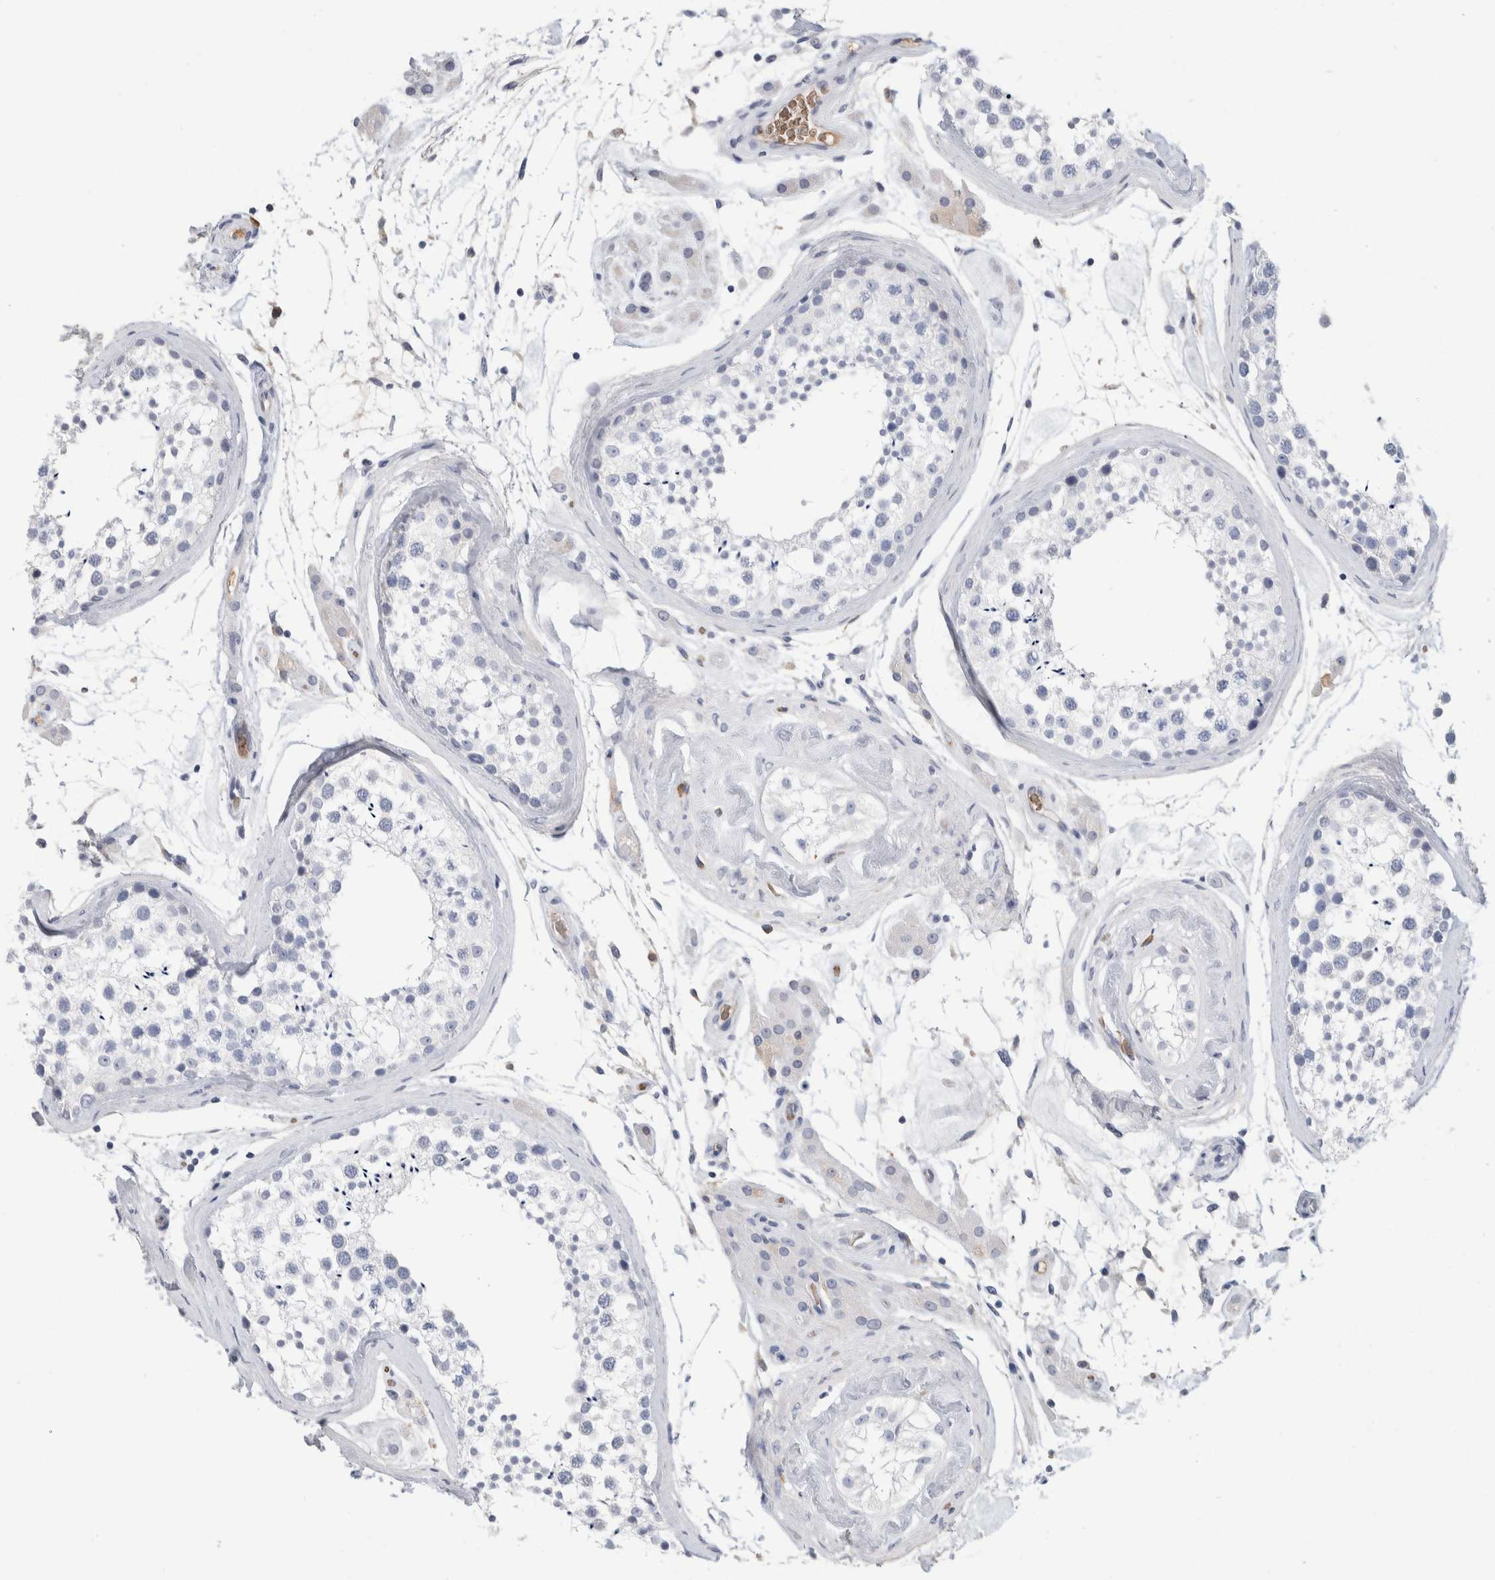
{"staining": {"intensity": "negative", "quantity": "none", "location": "none"}, "tissue": "testis", "cell_type": "Cells in seminiferous ducts", "image_type": "normal", "snomed": [{"axis": "morphology", "description": "Normal tissue, NOS"}, {"axis": "topography", "description": "Testis"}], "caption": "DAB immunohistochemical staining of benign human testis demonstrates no significant expression in cells in seminiferous ducts.", "gene": "CA1", "patient": {"sex": "male", "age": 46}}